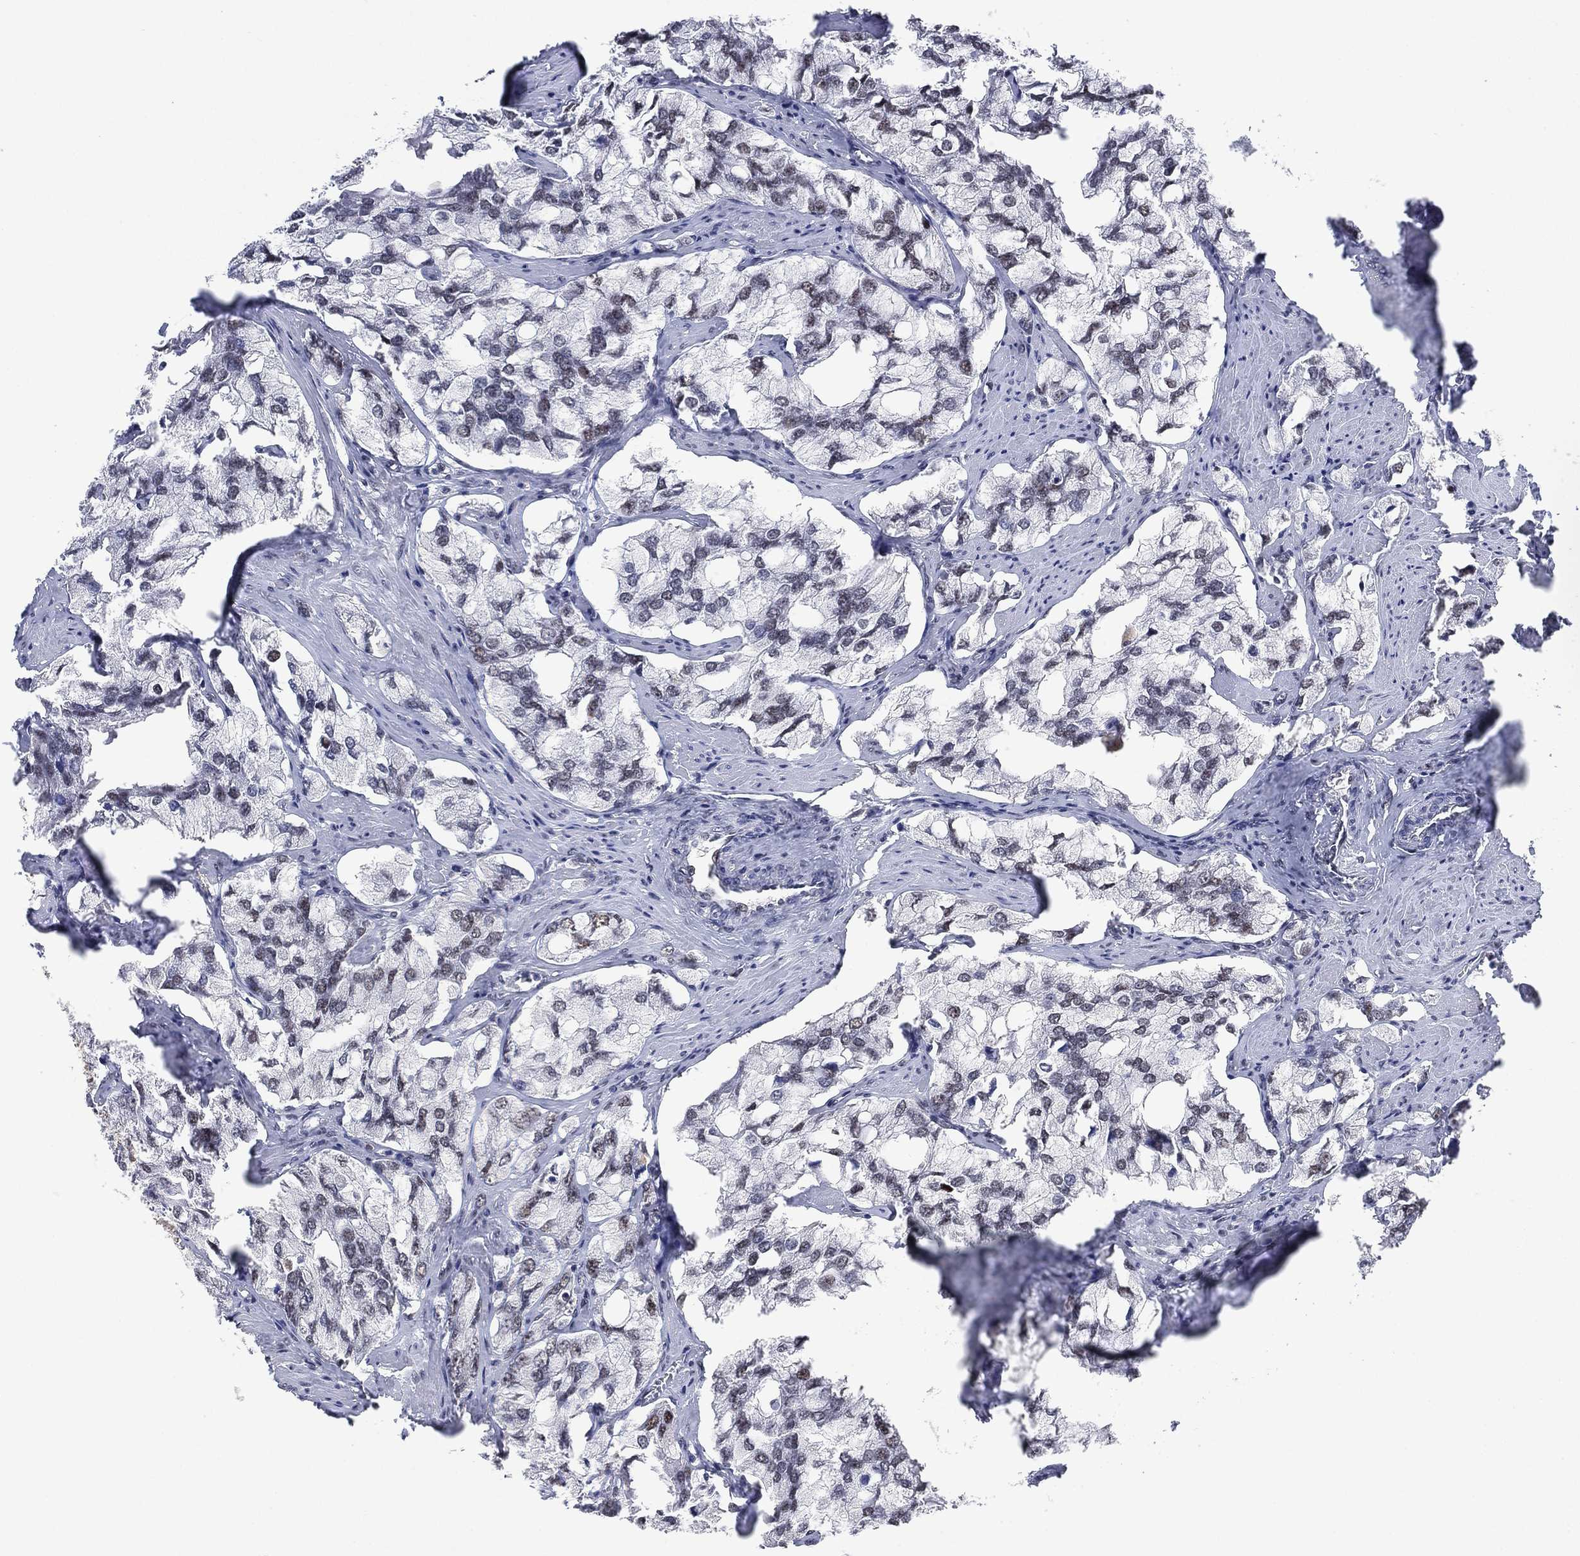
{"staining": {"intensity": "weak", "quantity": "<25%", "location": "nuclear"}, "tissue": "prostate cancer", "cell_type": "Tumor cells", "image_type": "cancer", "snomed": [{"axis": "morphology", "description": "Adenocarcinoma, NOS"}, {"axis": "topography", "description": "Prostate and seminal vesicle, NOS"}, {"axis": "topography", "description": "Prostate"}], "caption": "IHC histopathology image of neoplastic tissue: human adenocarcinoma (prostate) stained with DAB (3,3'-diaminobenzidine) exhibits no significant protein expression in tumor cells.", "gene": "YLPM1", "patient": {"sex": "male", "age": 64}}